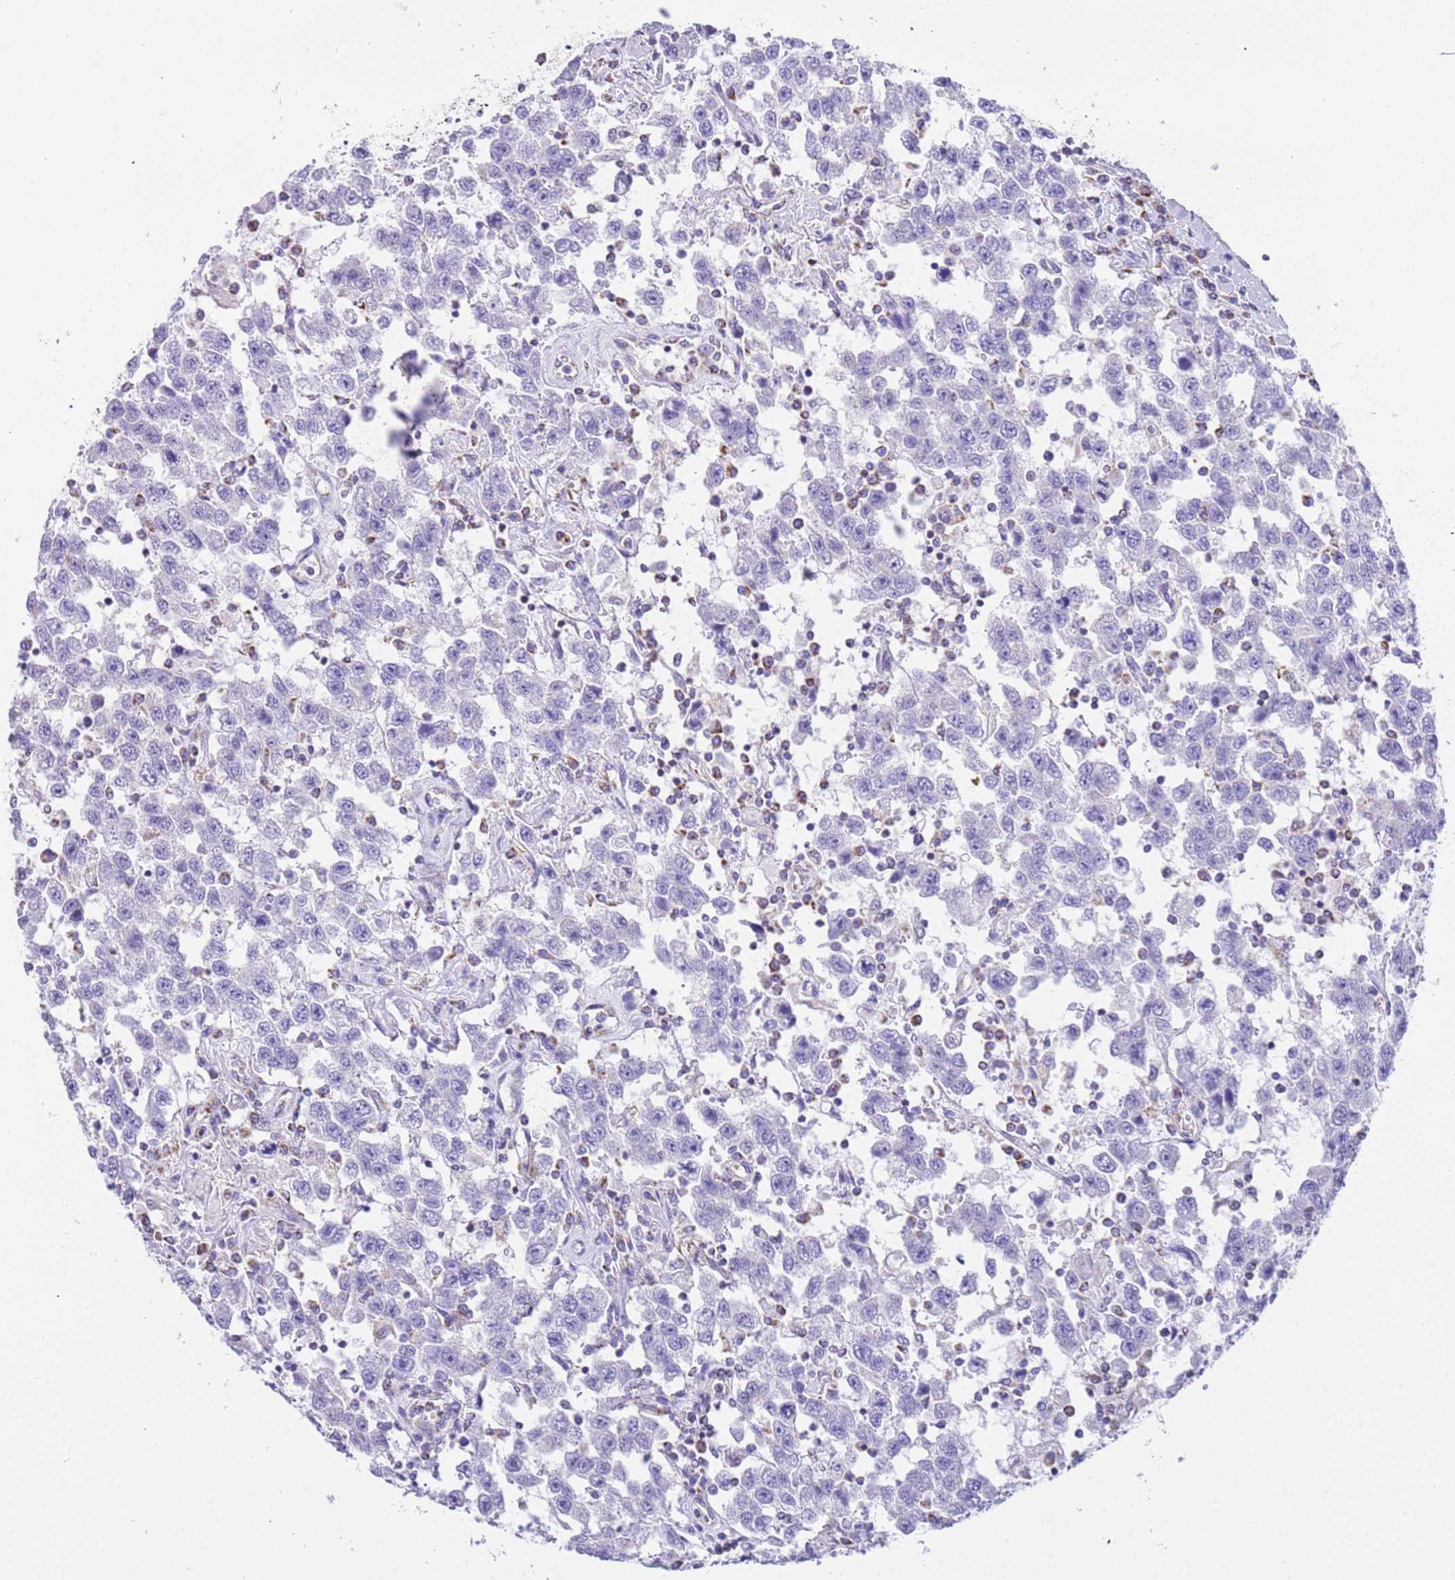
{"staining": {"intensity": "negative", "quantity": "none", "location": "none"}, "tissue": "testis cancer", "cell_type": "Tumor cells", "image_type": "cancer", "snomed": [{"axis": "morphology", "description": "Seminoma, NOS"}, {"axis": "topography", "description": "Testis"}], "caption": "Tumor cells show no significant staining in testis cancer (seminoma). (DAB (3,3'-diaminobenzidine) IHC visualized using brightfield microscopy, high magnification).", "gene": "SUCLG2", "patient": {"sex": "male", "age": 41}}